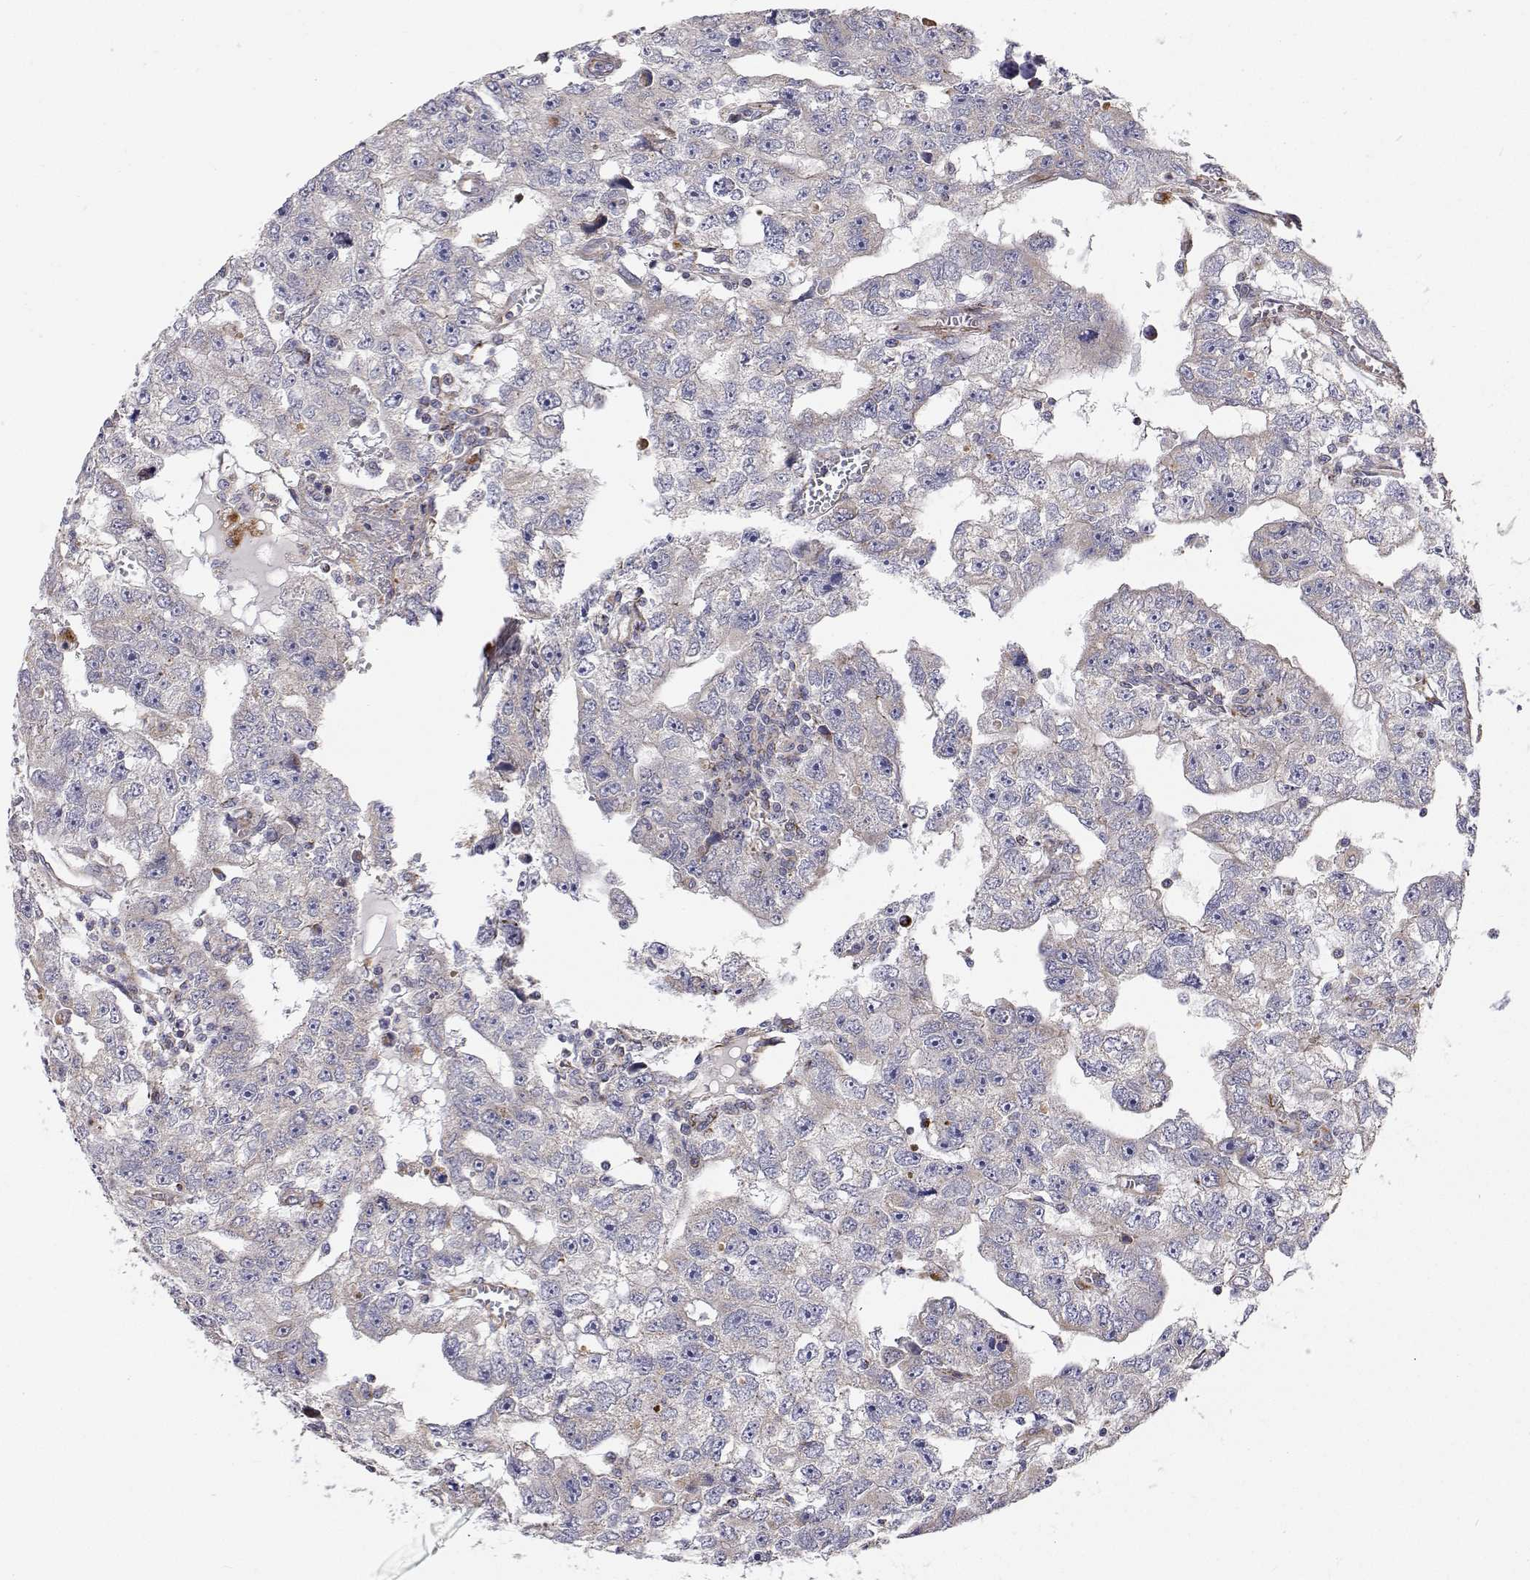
{"staining": {"intensity": "negative", "quantity": "none", "location": "none"}, "tissue": "testis cancer", "cell_type": "Tumor cells", "image_type": "cancer", "snomed": [{"axis": "morphology", "description": "Carcinoma, Embryonal, NOS"}, {"axis": "topography", "description": "Testis"}], "caption": "Immunohistochemistry (IHC) of testis cancer (embryonal carcinoma) demonstrates no positivity in tumor cells.", "gene": "SPICE1", "patient": {"sex": "male", "age": 20}}